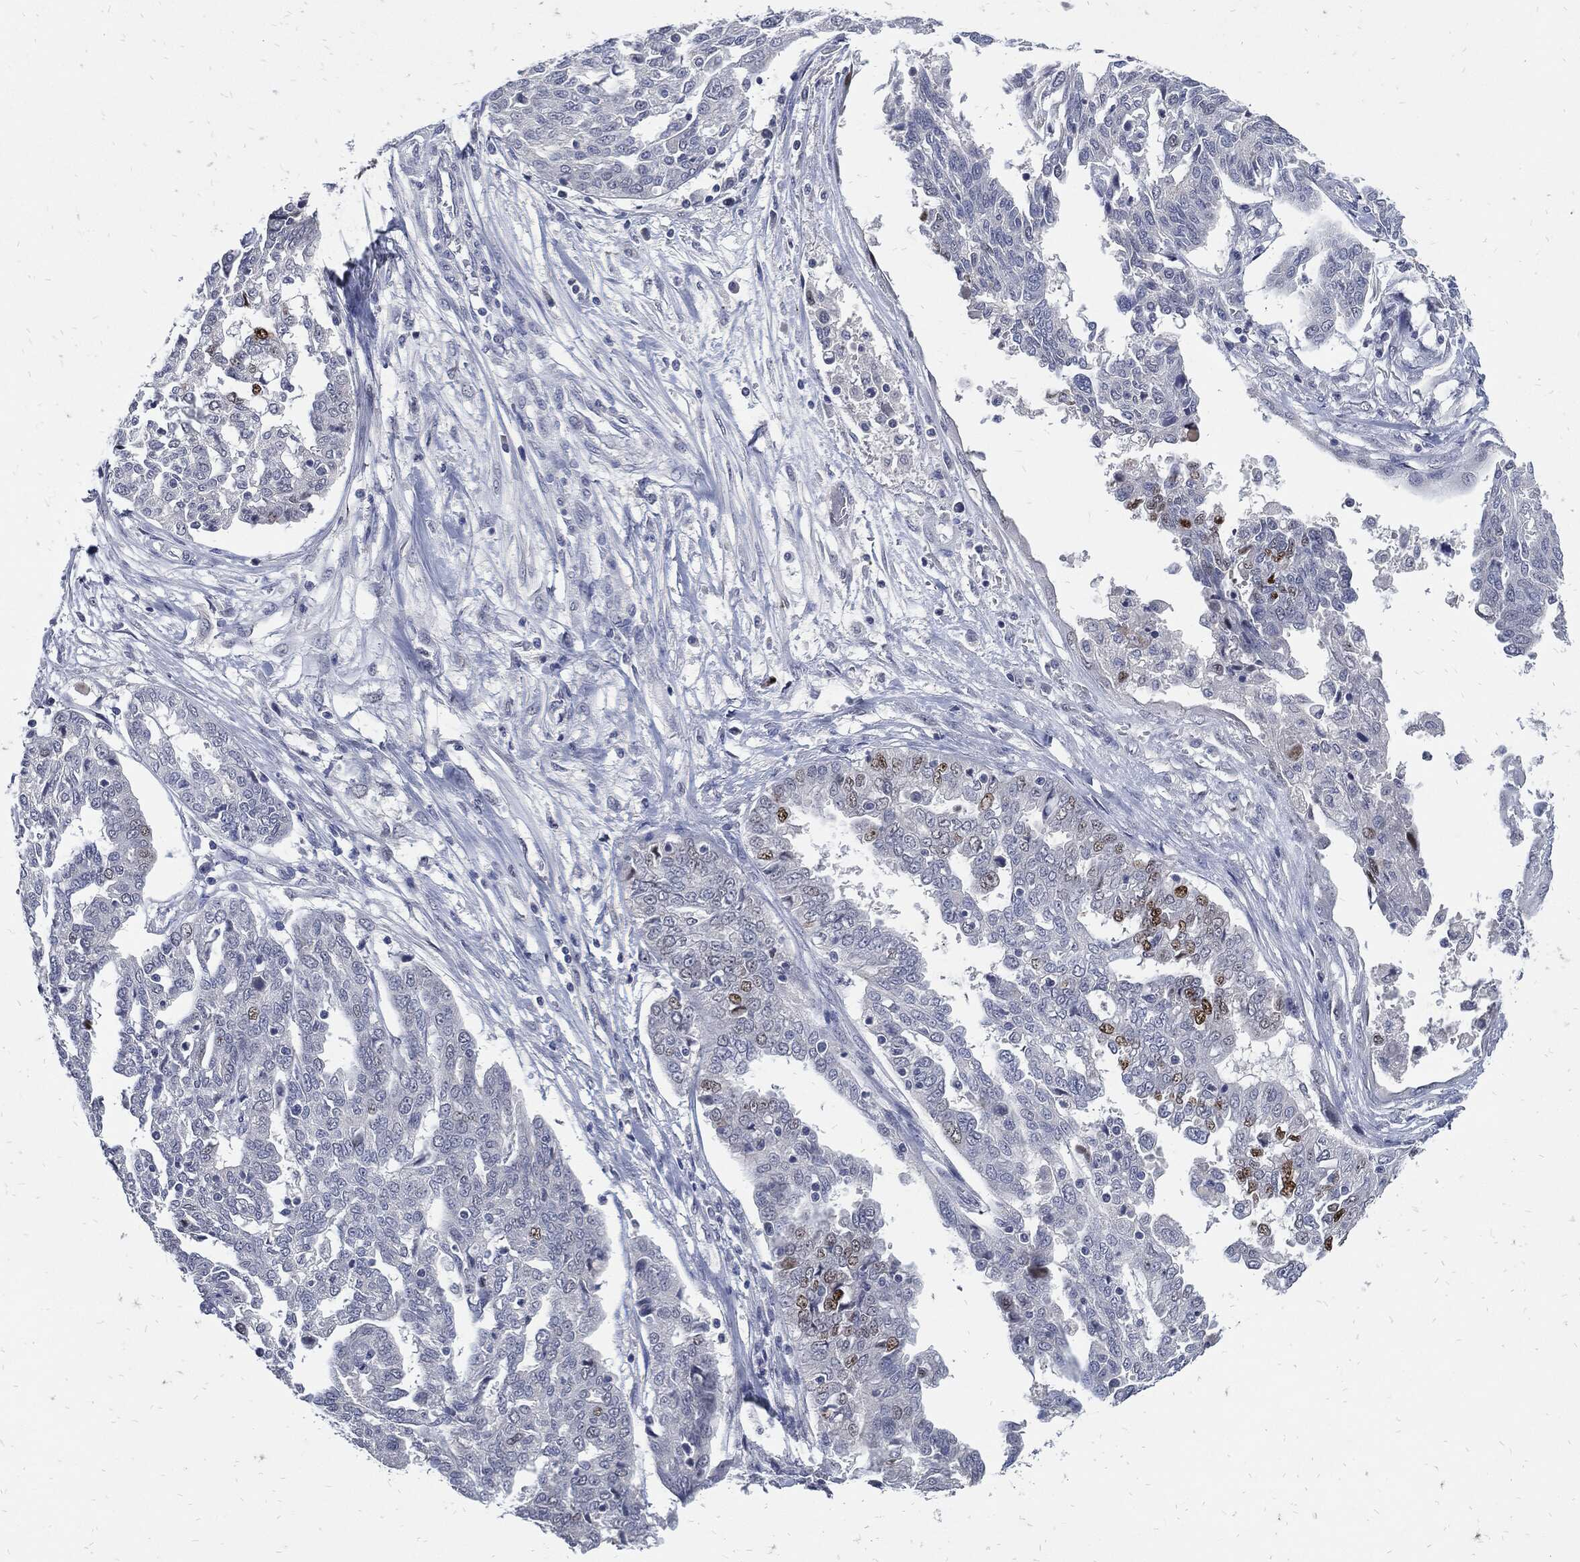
{"staining": {"intensity": "strong", "quantity": "<25%", "location": "nuclear"}, "tissue": "ovarian cancer", "cell_type": "Tumor cells", "image_type": "cancer", "snomed": [{"axis": "morphology", "description": "Cystadenocarcinoma, serous, NOS"}, {"axis": "topography", "description": "Ovary"}], "caption": "A medium amount of strong nuclear expression is present in about <25% of tumor cells in ovarian cancer (serous cystadenocarcinoma) tissue.", "gene": "NBN", "patient": {"sex": "female", "age": 67}}